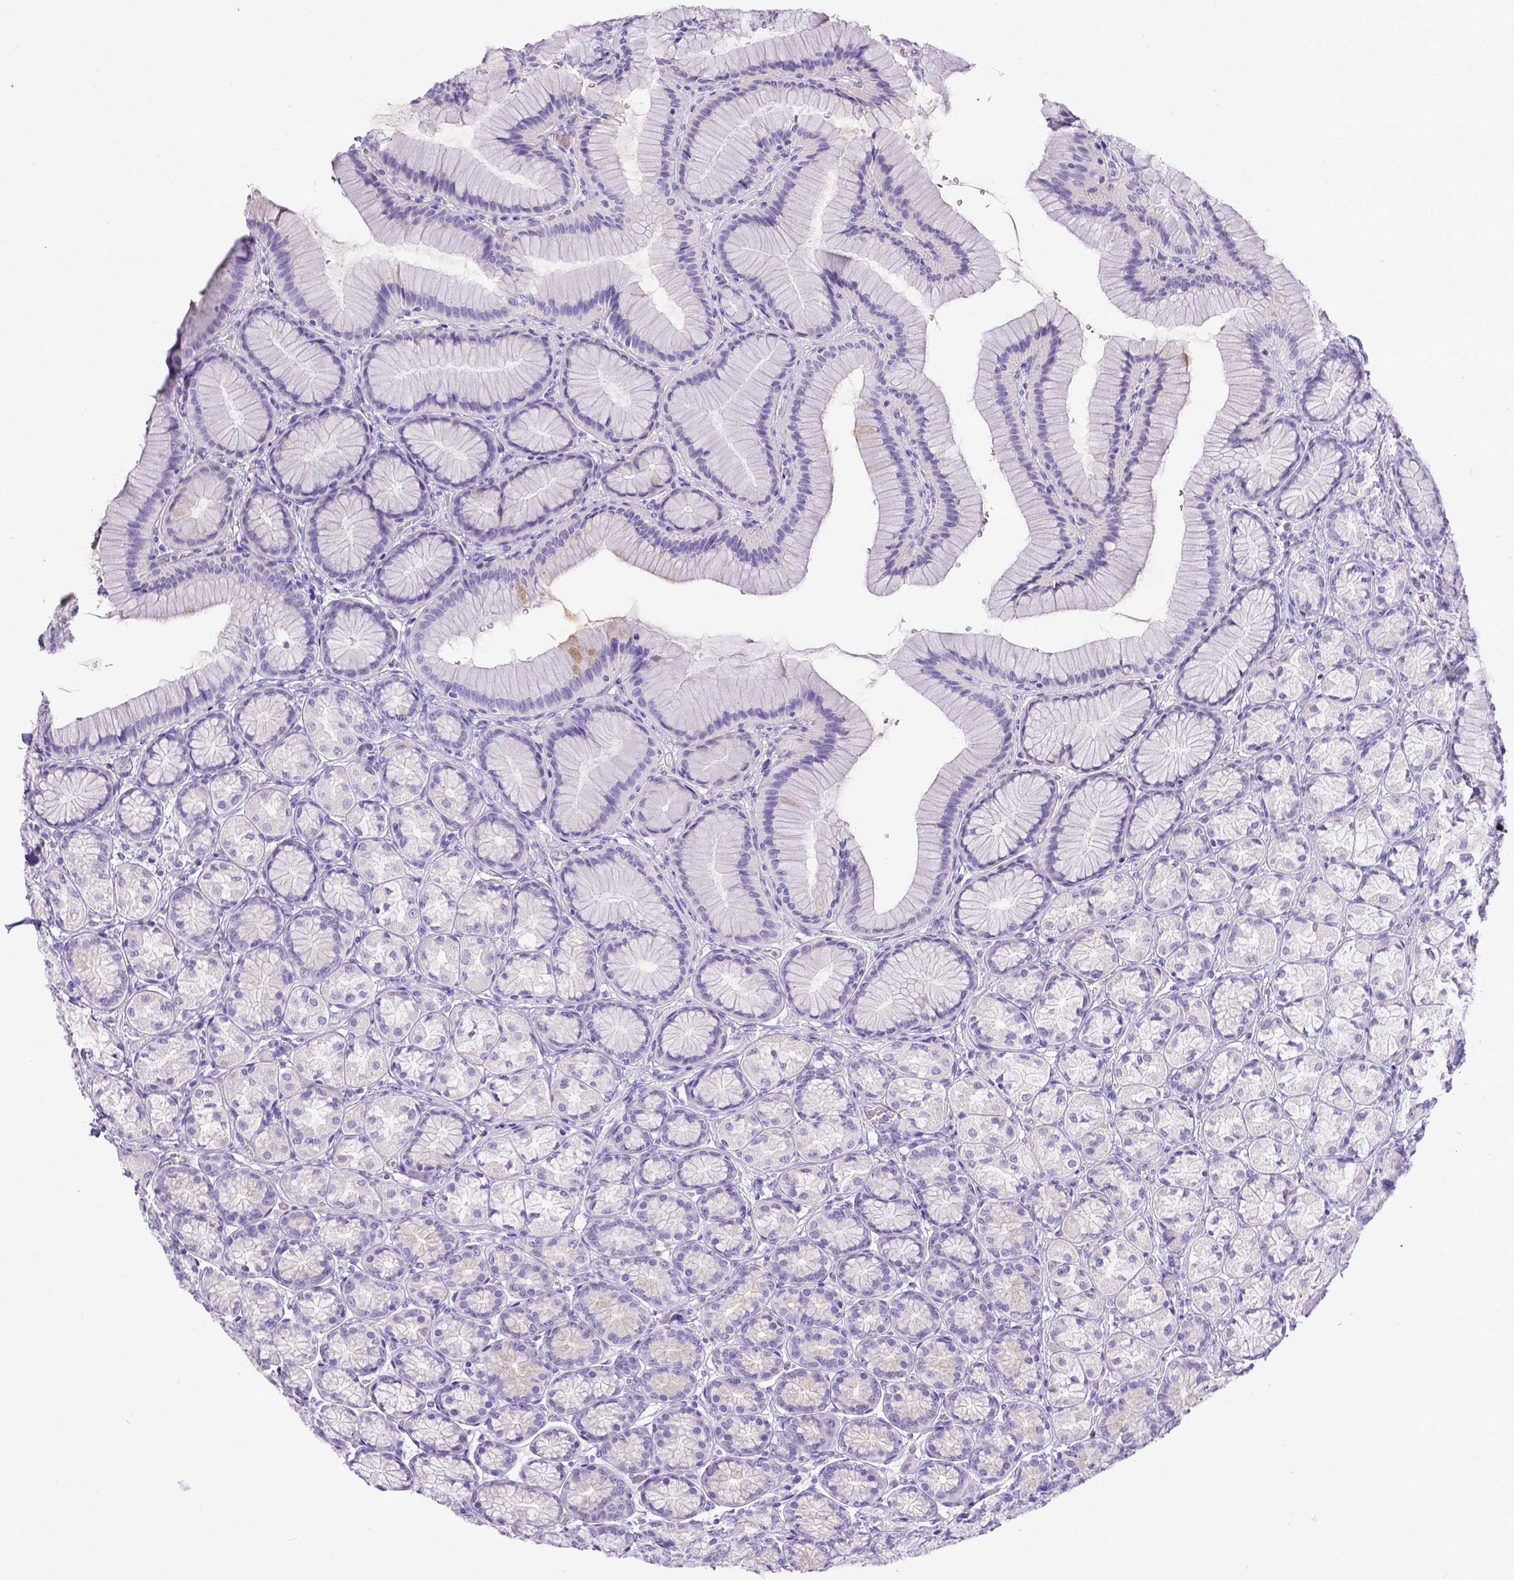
{"staining": {"intensity": "negative", "quantity": "none", "location": "none"}, "tissue": "stomach", "cell_type": "Glandular cells", "image_type": "normal", "snomed": [{"axis": "morphology", "description": "Normal tissue, NOS"}, {"axis": "morphology", "description": "Adenocarcinoma, NOS"}, {"axis": "morphology", "description": "Adenocarcinoma, High grade"}, {"axis": "topography", "description": "Stomach, upper"}, {"axis": "topography", "description": "Stomach"}], "caption": "The micrograph demonstrates no staining of glandular cells in normal stomach.", "gene": "BTN1A1", "patient": {"sex": "female", "age": 65}}